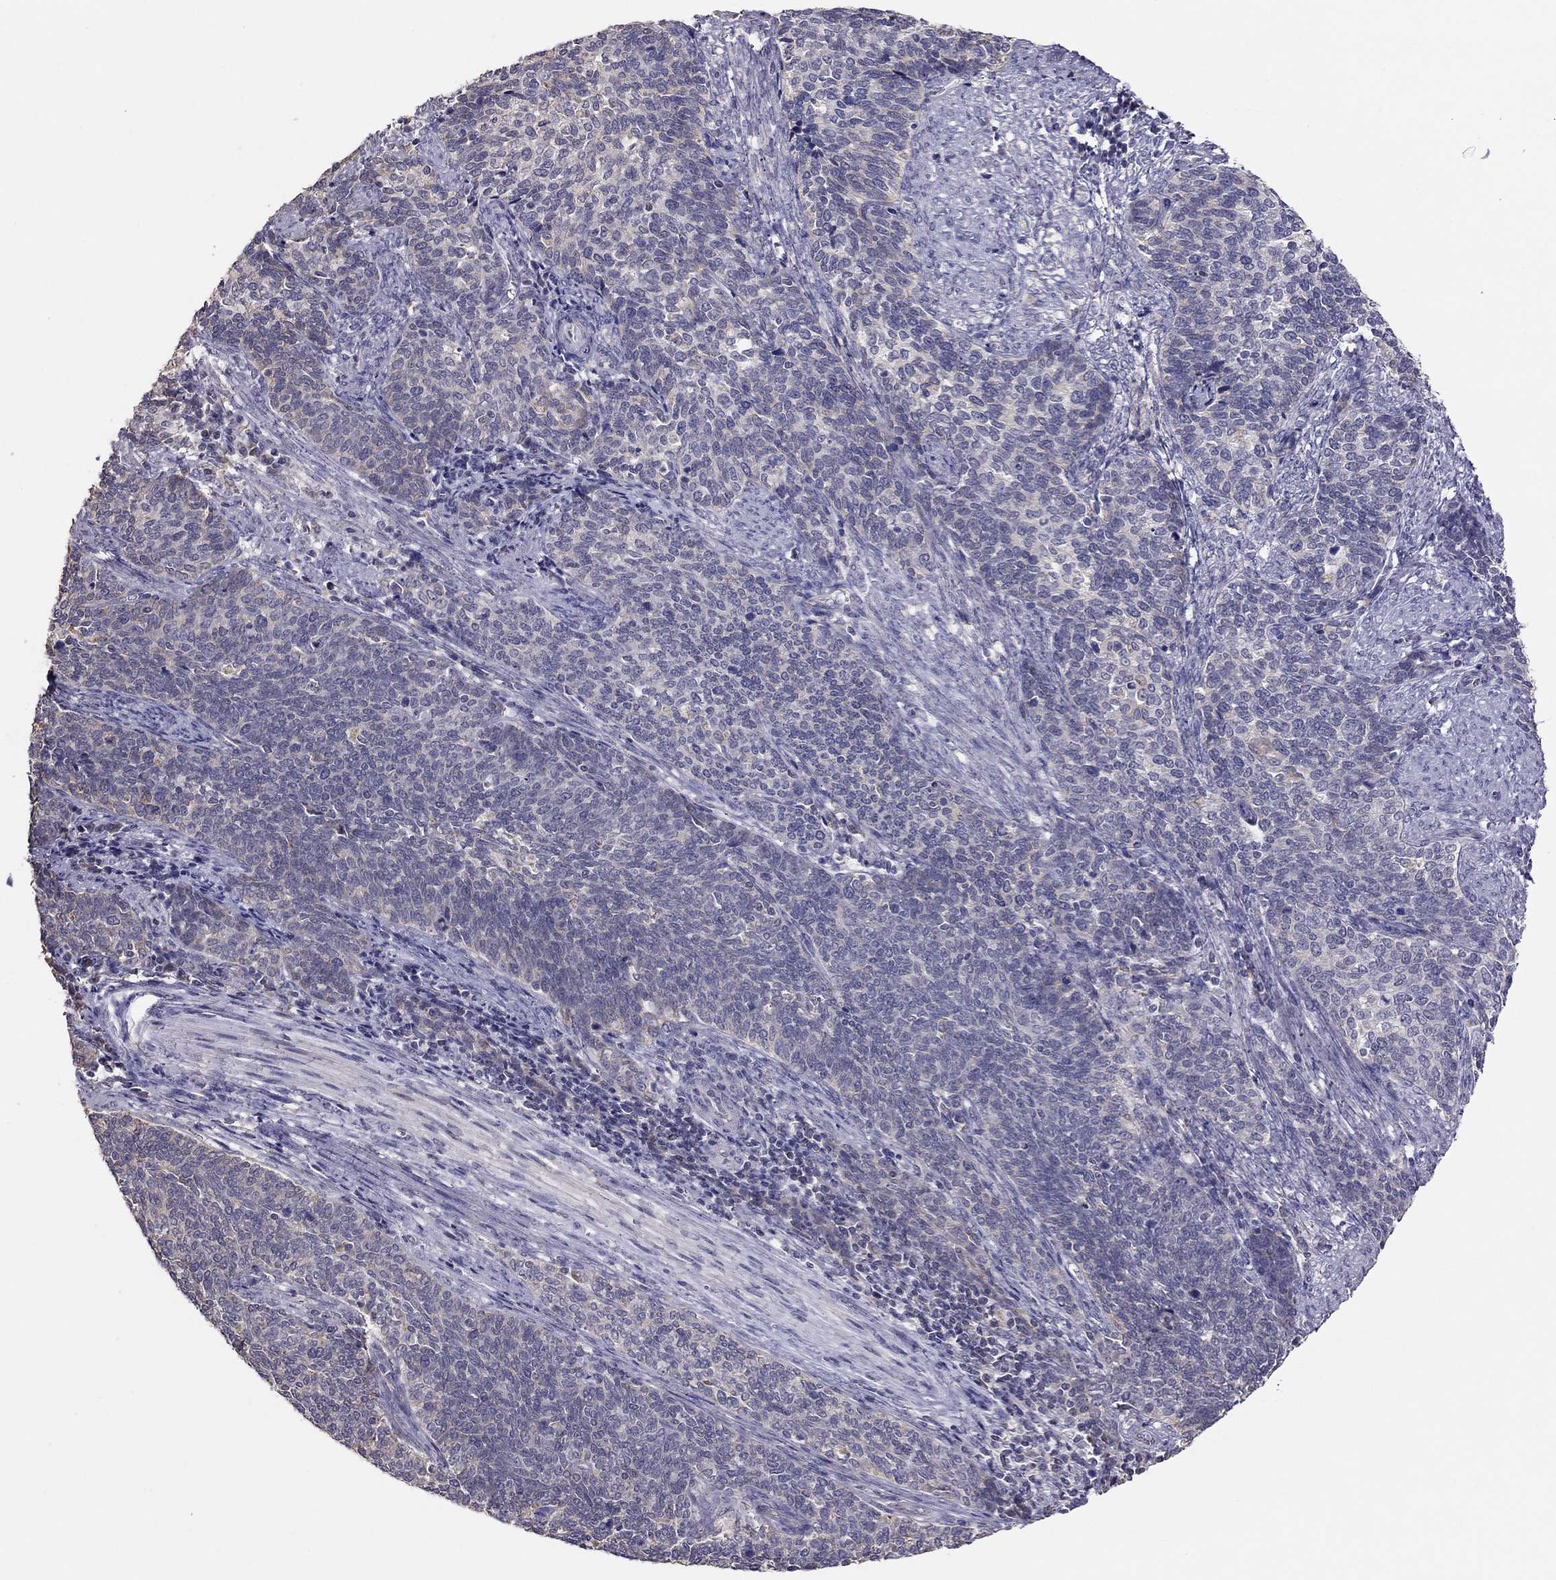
{"staining": {"intensity": "negative", "quantity": "none", "location": "none"}, "tissue": "cervical cancer", "cell_type": "Tumor cells", "image_type": "cancer", "snomed": [{"axis": "morphology", "description": "Squamous cell carcinoma, NOS"}, {"axis": "topography", "description": "Cervix"}], "caption": "The photomicrograph exhibits no significant staining in tumor cells of cervical cancer.", "gene": "LRIT3", "patient": {"sex": "female", "age": 39}}